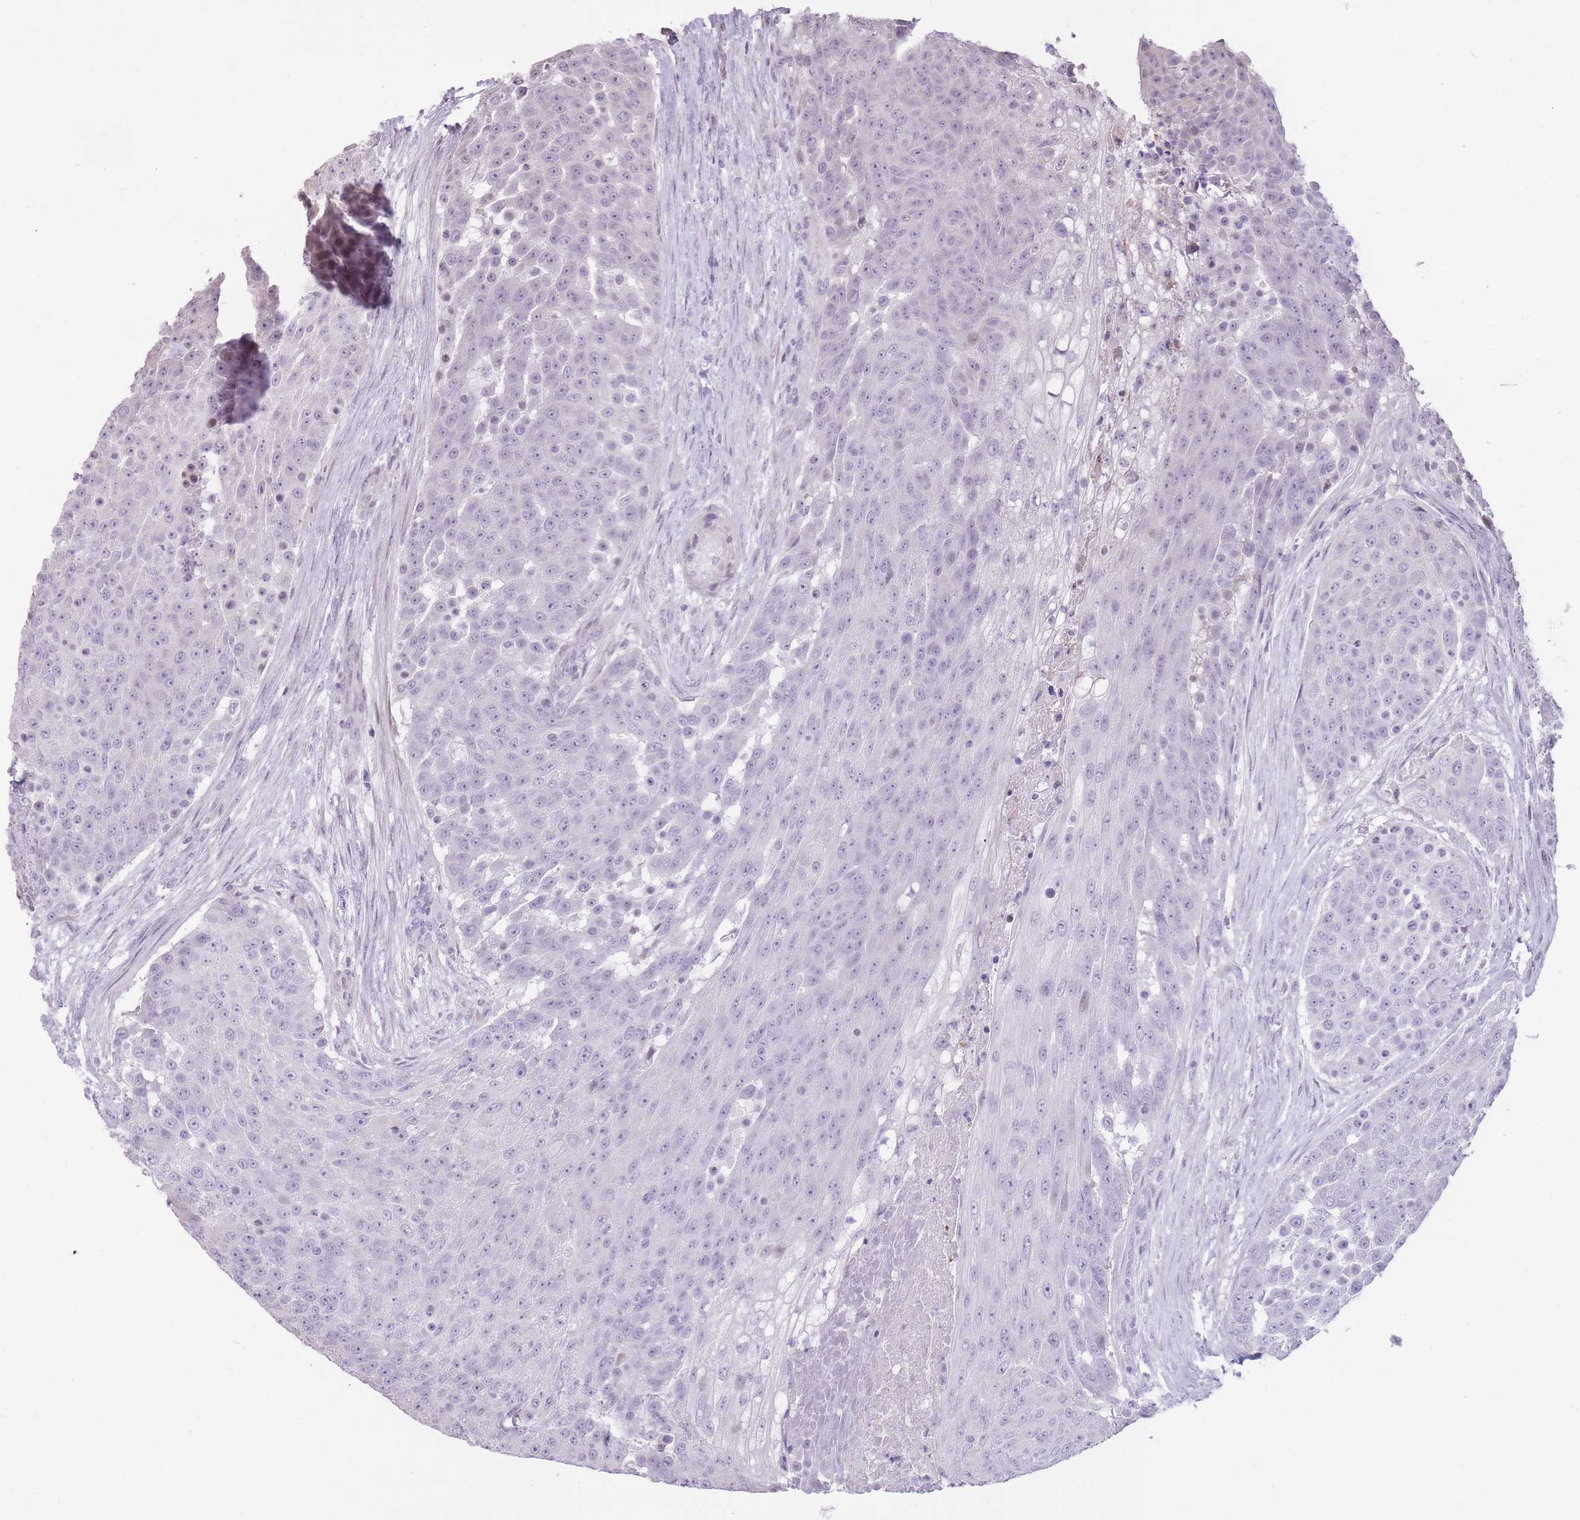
{"staining": {"intensity": "negative", "quantity": "none", "location": "none"}, "tissue": "urothelial cancer", "cell_type": "Tumor cells", "image_type": "cancer", "snomed": [{"axis": "morphology", "description": "Urothelial carcinoma, High grade"}, {"axis": "topography", "description": "Urinary bladder"}], "caption": "Photomicrograph shows no protein positivity in tumor cells of urothelial cancer tissue. Brightfield microscopy of immunohistochemistry stained with DAB (brown) and hematoxylin (blue), captured at high magnification.", "gene": "WDR70", "patient": {"sex": "female", "age": 63}}